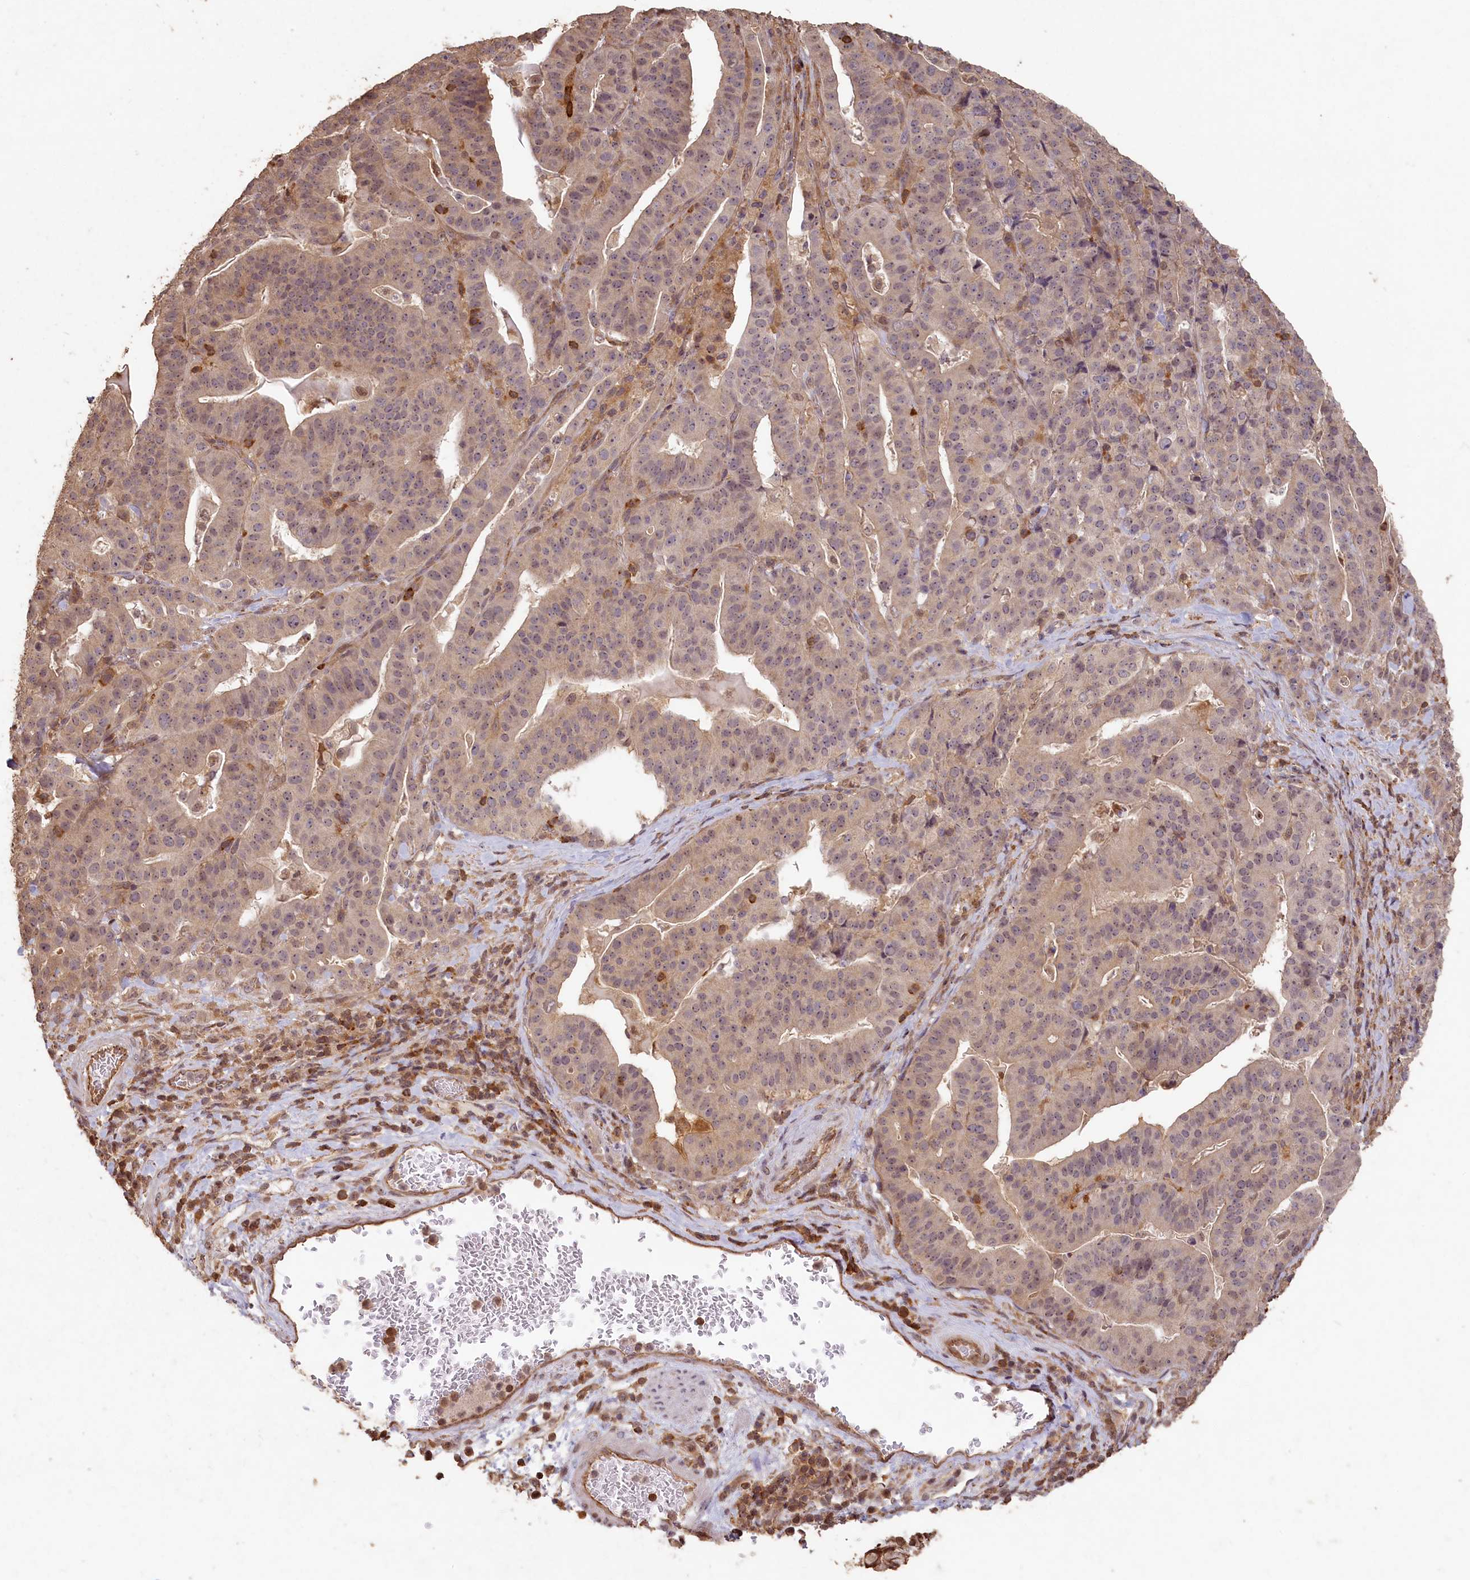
{"staining": {"intensity": "weak", "quantity": "<25%", "location": "cytoplasmic/membranous,nuclear"}, "tissue": "stomach cancer", "cell_type": "Tumor cells", "image_type": "cancer", "snomed": [{"axis": "morphology", "description": "Adenocarcinoma, NOS"}, {"axis": "topography", "description": "Stomach"}], "caption": "This is a micrograph of IHC staining of adenocarcinoma (stomach), which shows no staining in tumor cells.", "gene": "MADD", "patient": {"sex": "male", "age": 48}}